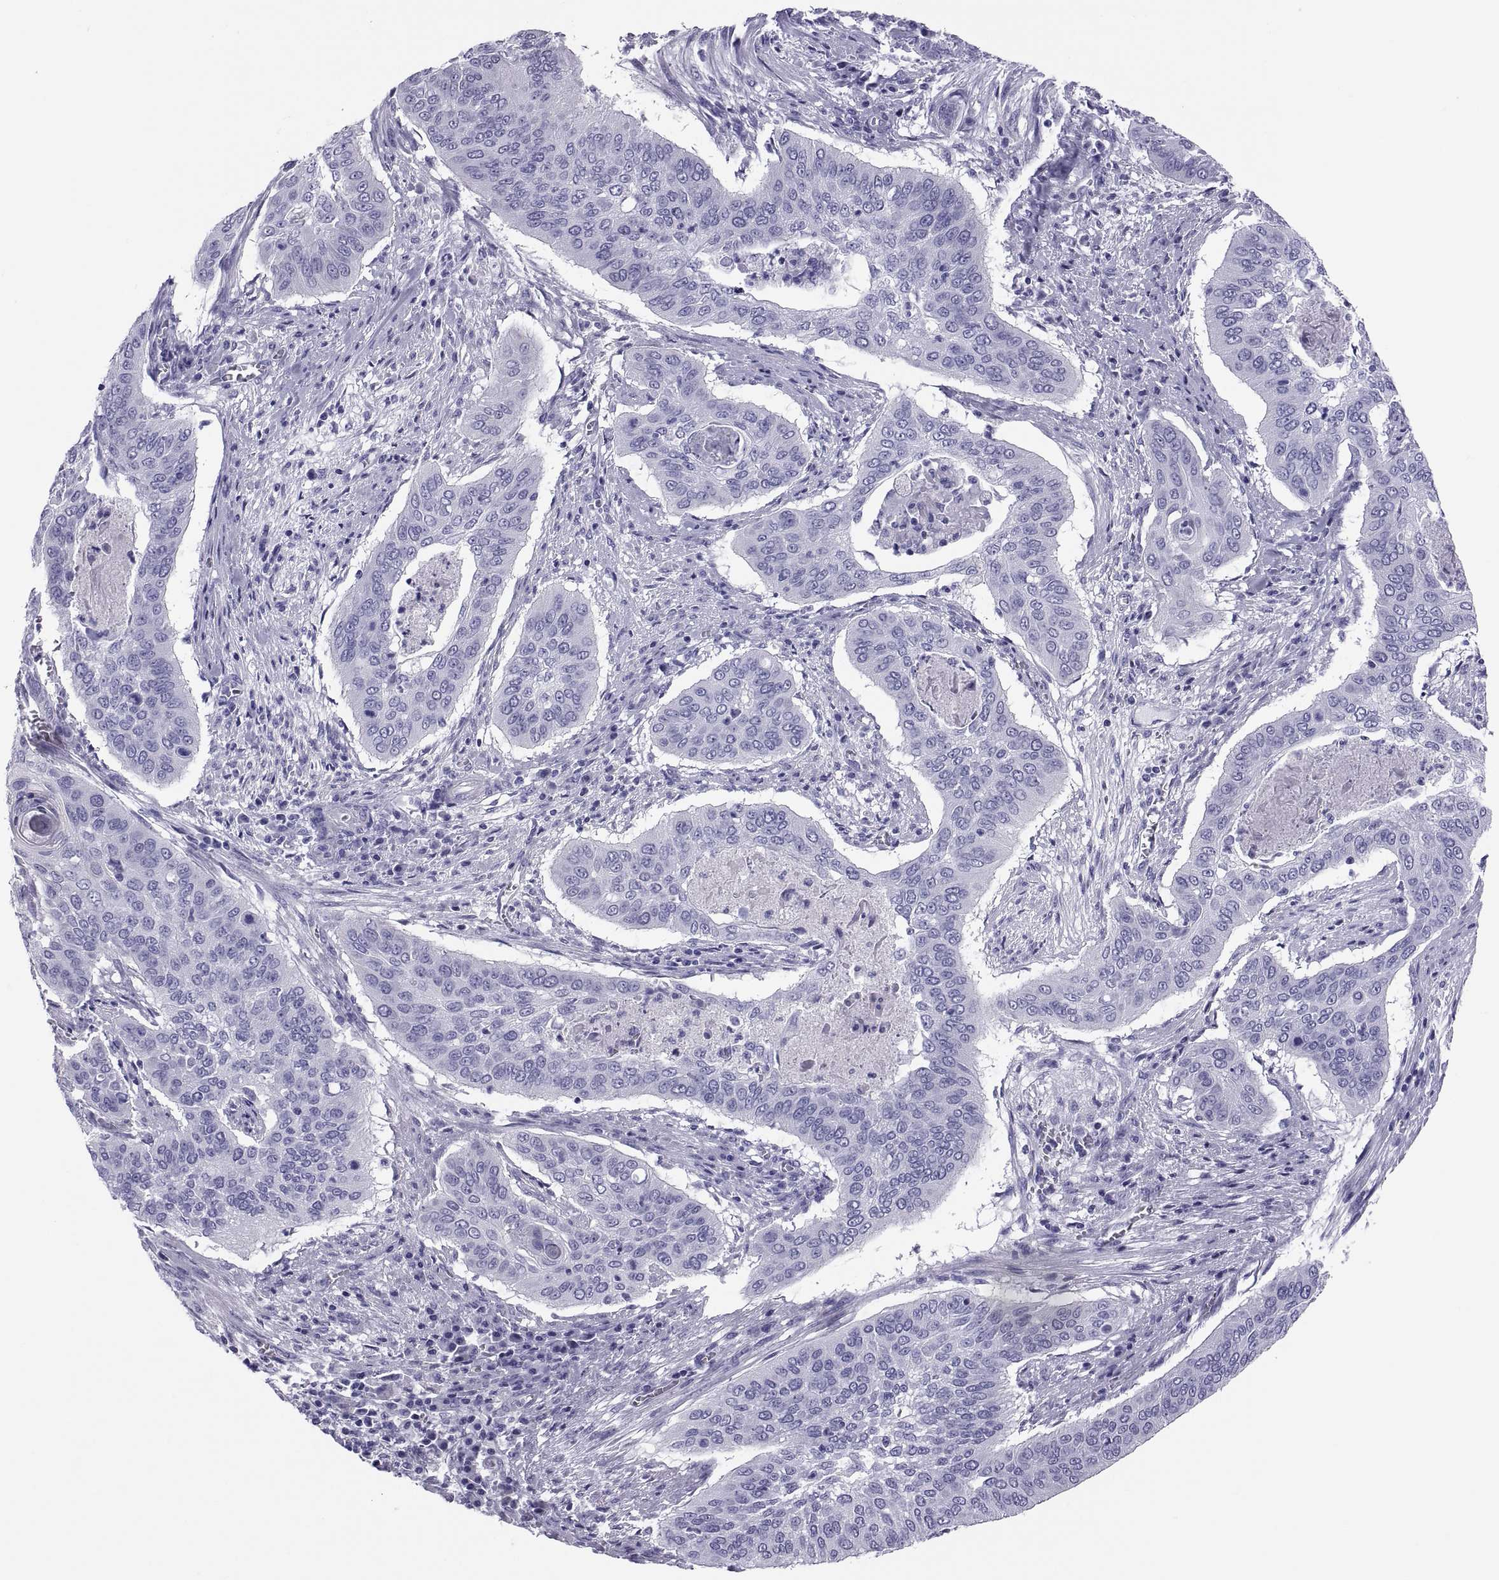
{"staining": {"intensity": "negative", "quantity": "none", "location": "none"}, "tissue": "cervical cancer", "cell_type": "Tumor cells", "image_type": "cancer", "snomed": [{"axis": "morphology", "description": "Squamous cell carcinoma, NOS"}, {"axis": "topography", "description": "Cervix"}], "caption": "IHC of squamous cell carcinoma (cervical) reveals no staining in tumor cells.", "gene": "RNASE12", "patient": {"sex": "female", "age": 39}}